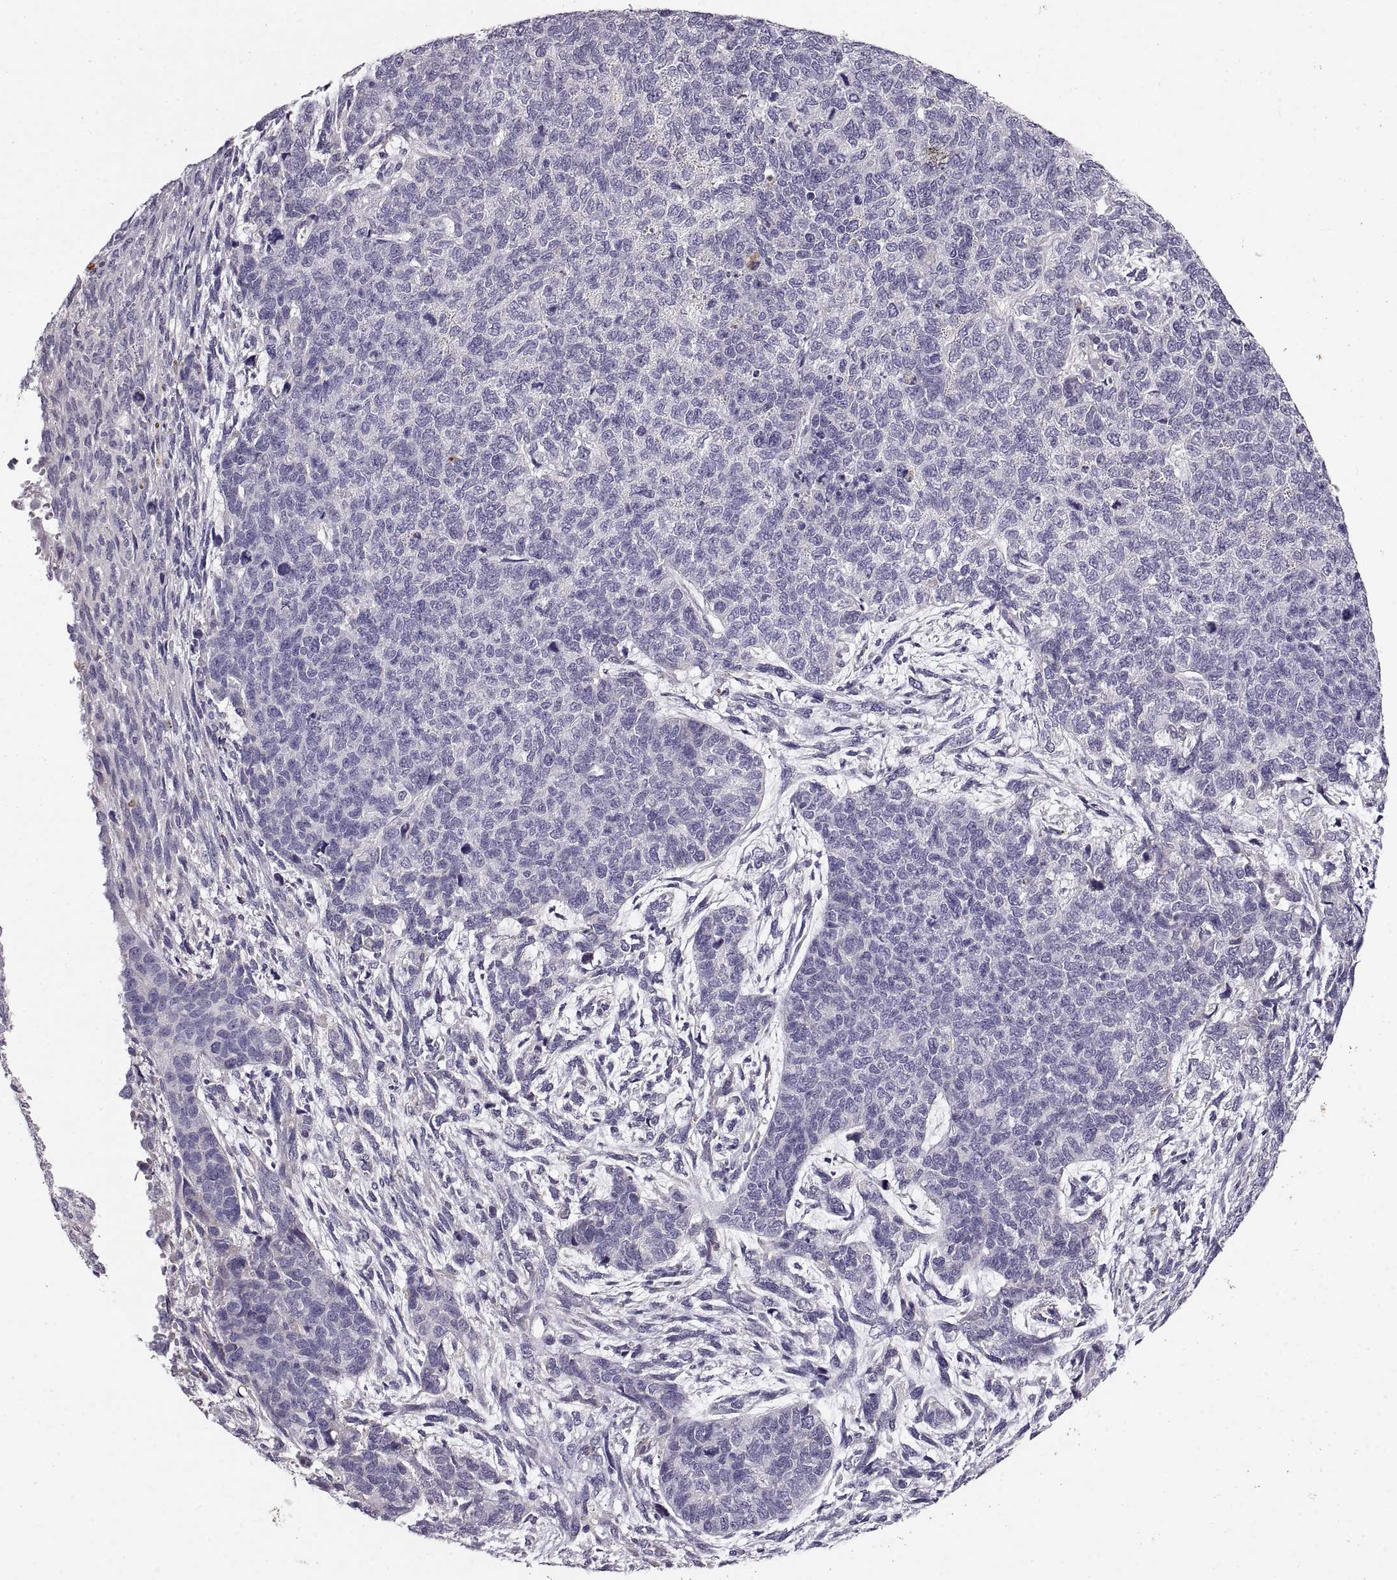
{"staining": {"intensity": "negative", "quantity": "none", "location": "none"}, "tissue": "cervical cancer", "cell_type": "Tumor cells", "image_type": "cancer", "snomed": [{"axis": "morphology", "description": "Squamous cell carcinoma, NOS"}, {"axis": "topography", "description": "Cervix"}], "caption": "Immunohistochemical staining of human squamous cell carcinoma (cervical) demonstrates no significant expression in tumor cells.", "gene": "ADAM32", "patient": {"sex": "female", "age": 63}}